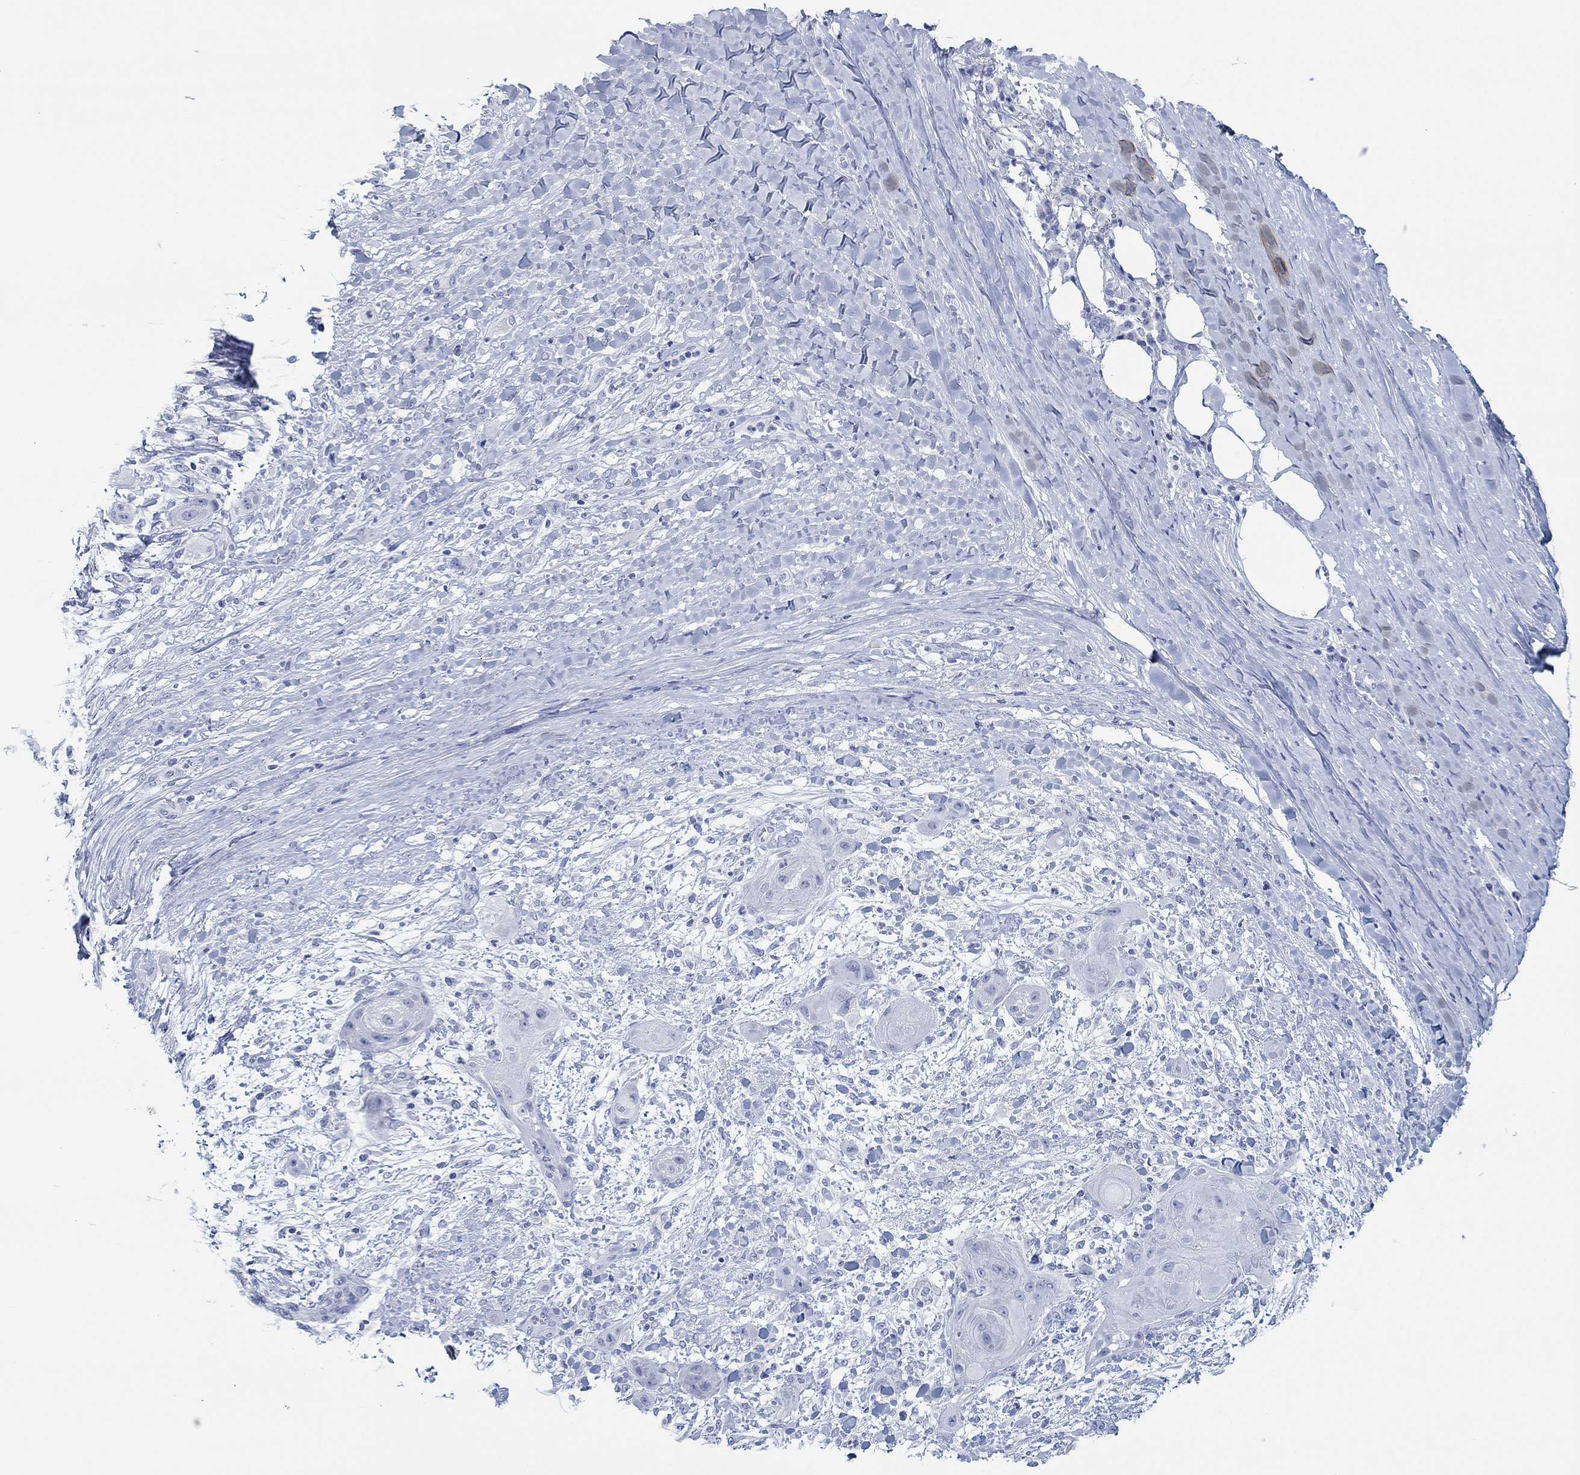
{"staining": {"intensity": "negative", "quantity": "none", "location": "none"}, "tissue": "skin cancer", "cell_type": "Tumor cells", "image_type": "cancer", "snomed": [{"axis": "morphology", "description": "Squamous cell carcinoma, NOS"}, {"axis": "topography", "description": "Skin"}], "caption": "The immunohistochemistry (IHC) photomicrograph has no significant positivity in tumor cells of skin squamous cell carcinoma tissue.", "gene": "PDYN", "patient": {"sex": "male", "age": 62}}